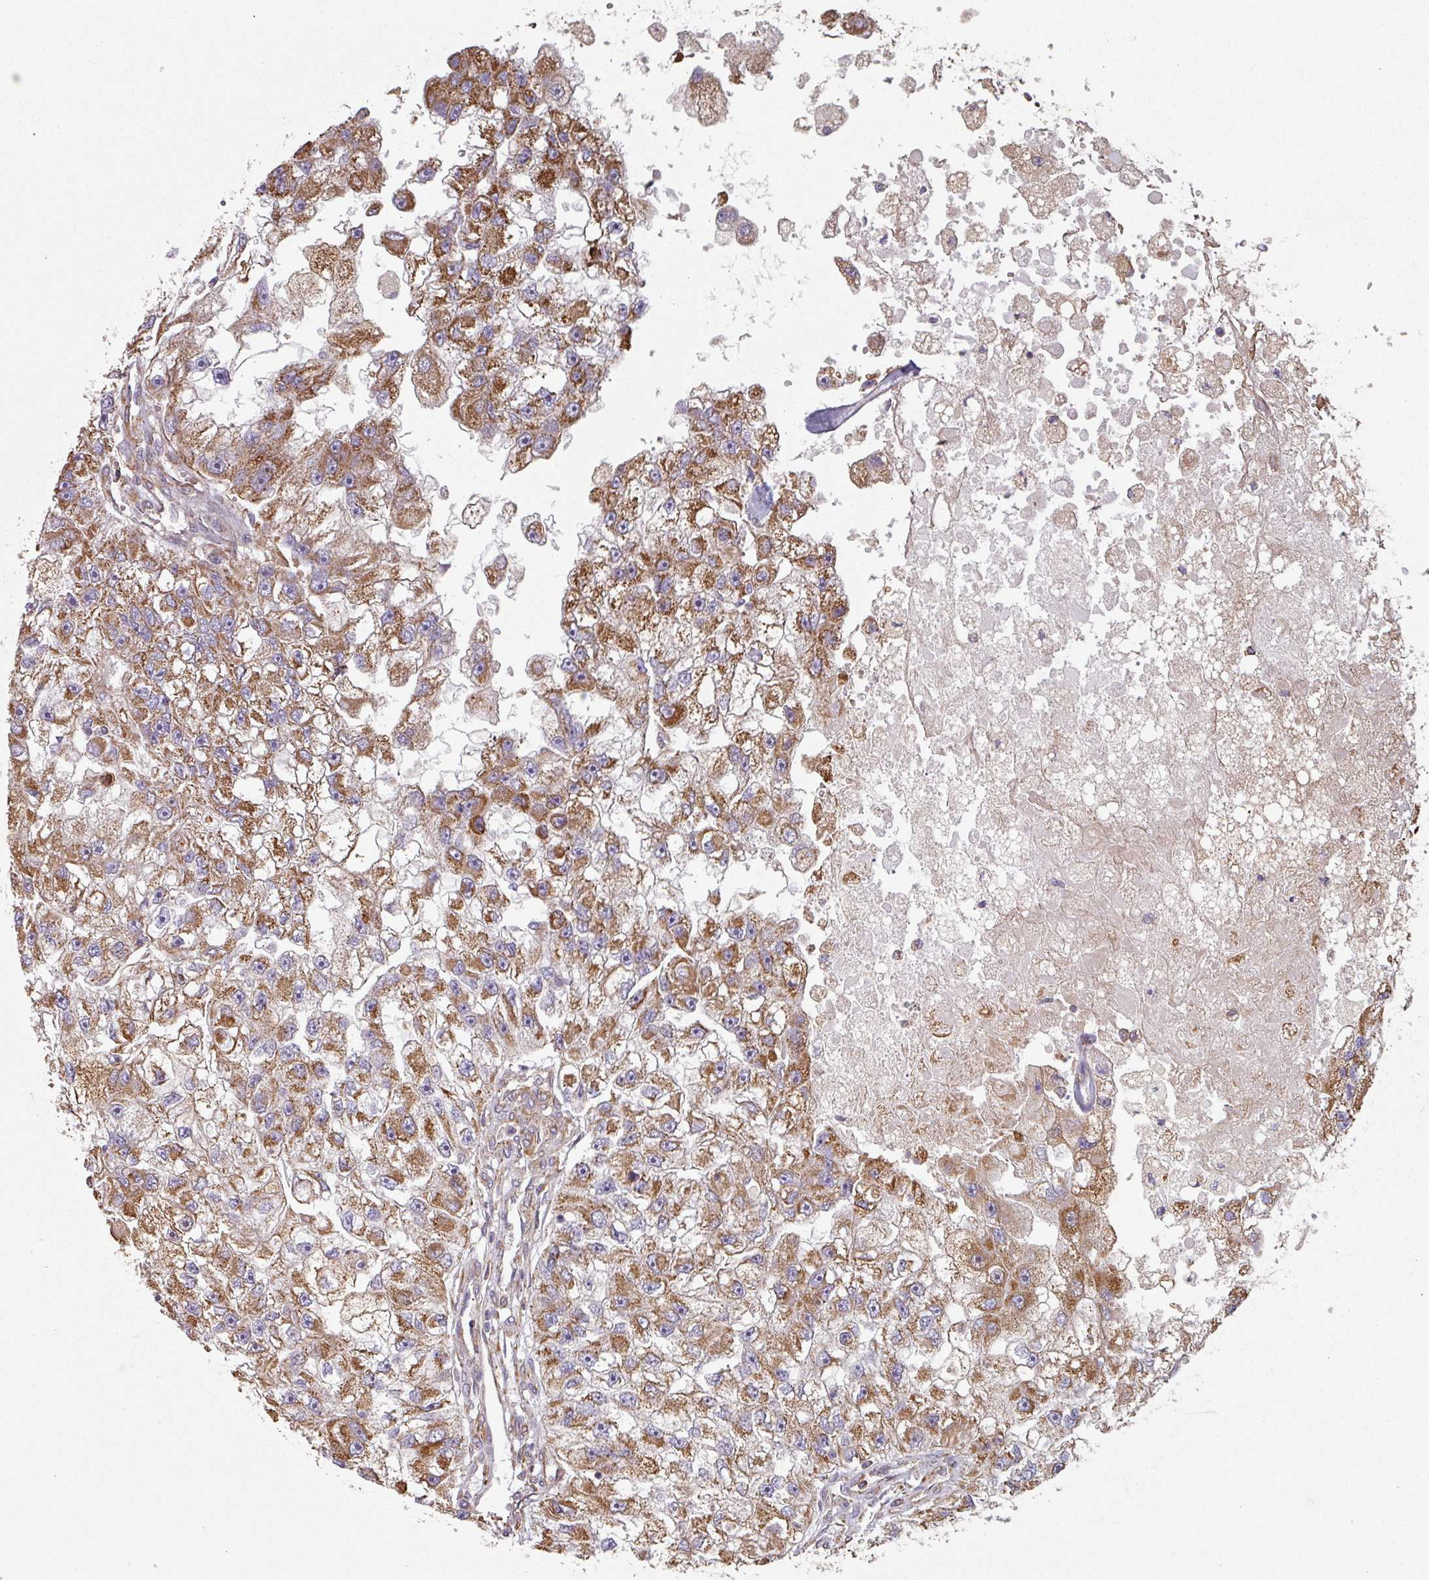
{"staining": {"intensity": "moderate", "quantity": ">75%", "location": "cytoplasmic/membranous"}, "tissue": "renal cancer", "cell_type": "Tumor cells", "image_type": "cancer", "snomed": [{"axis": "morphology", "description": "Adenocarcinoma, NOS"}, {"axis": "topography", "description": "Kidney"}], "caption": "Immunohistochemical staining of human renal adenocarcinoma reveals medium levels of moderate cytoplasmic/membranous staining in about >75% of tumor cells.", "gene": "GSTA4", "patient": {"sex": "male", "age": 63}}